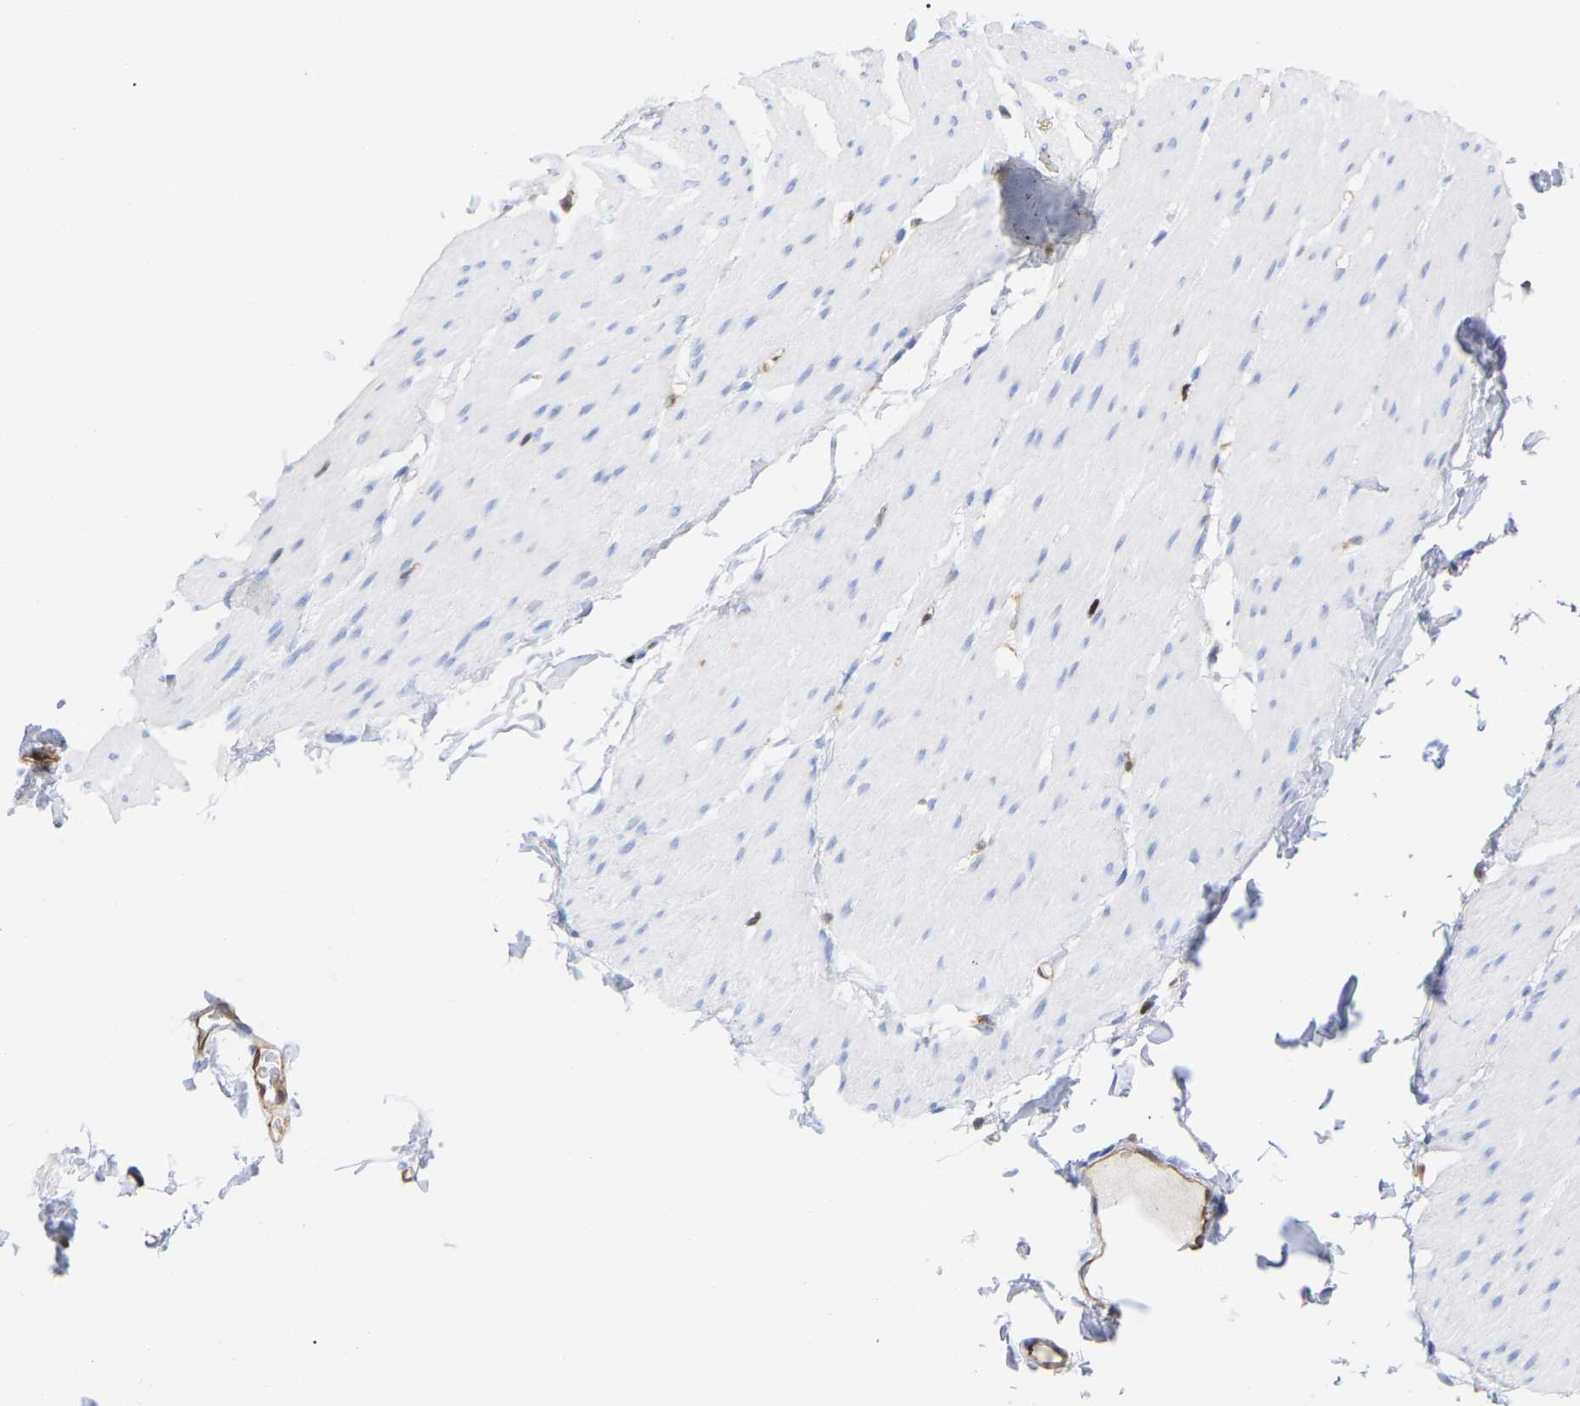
{"staining": {"intensity": "negative", "quantity": "none", "location": "none"}, "tissue": "smooth muscle", "cell_type": "Smooth muscle cells", "image_type": "normal", "snomed": [{"axis": "morphology", "description": "Normal tissue, NOS"}, {"axis": "topography", "description": "Smooth muscle"}, {"axis": "topography", "description": "Colon"}], "caption": "IHC image of benign human smooth muscle stained for a protein (brown), which displays no expression in smooth muscle cells. (Brightfield microscopy of DAB (3,3'-diaminobenzidine) immunohistochemistry at high magnification).", "gene": "GIMAP4", "patient": {"sex": "male", "age": 67}}